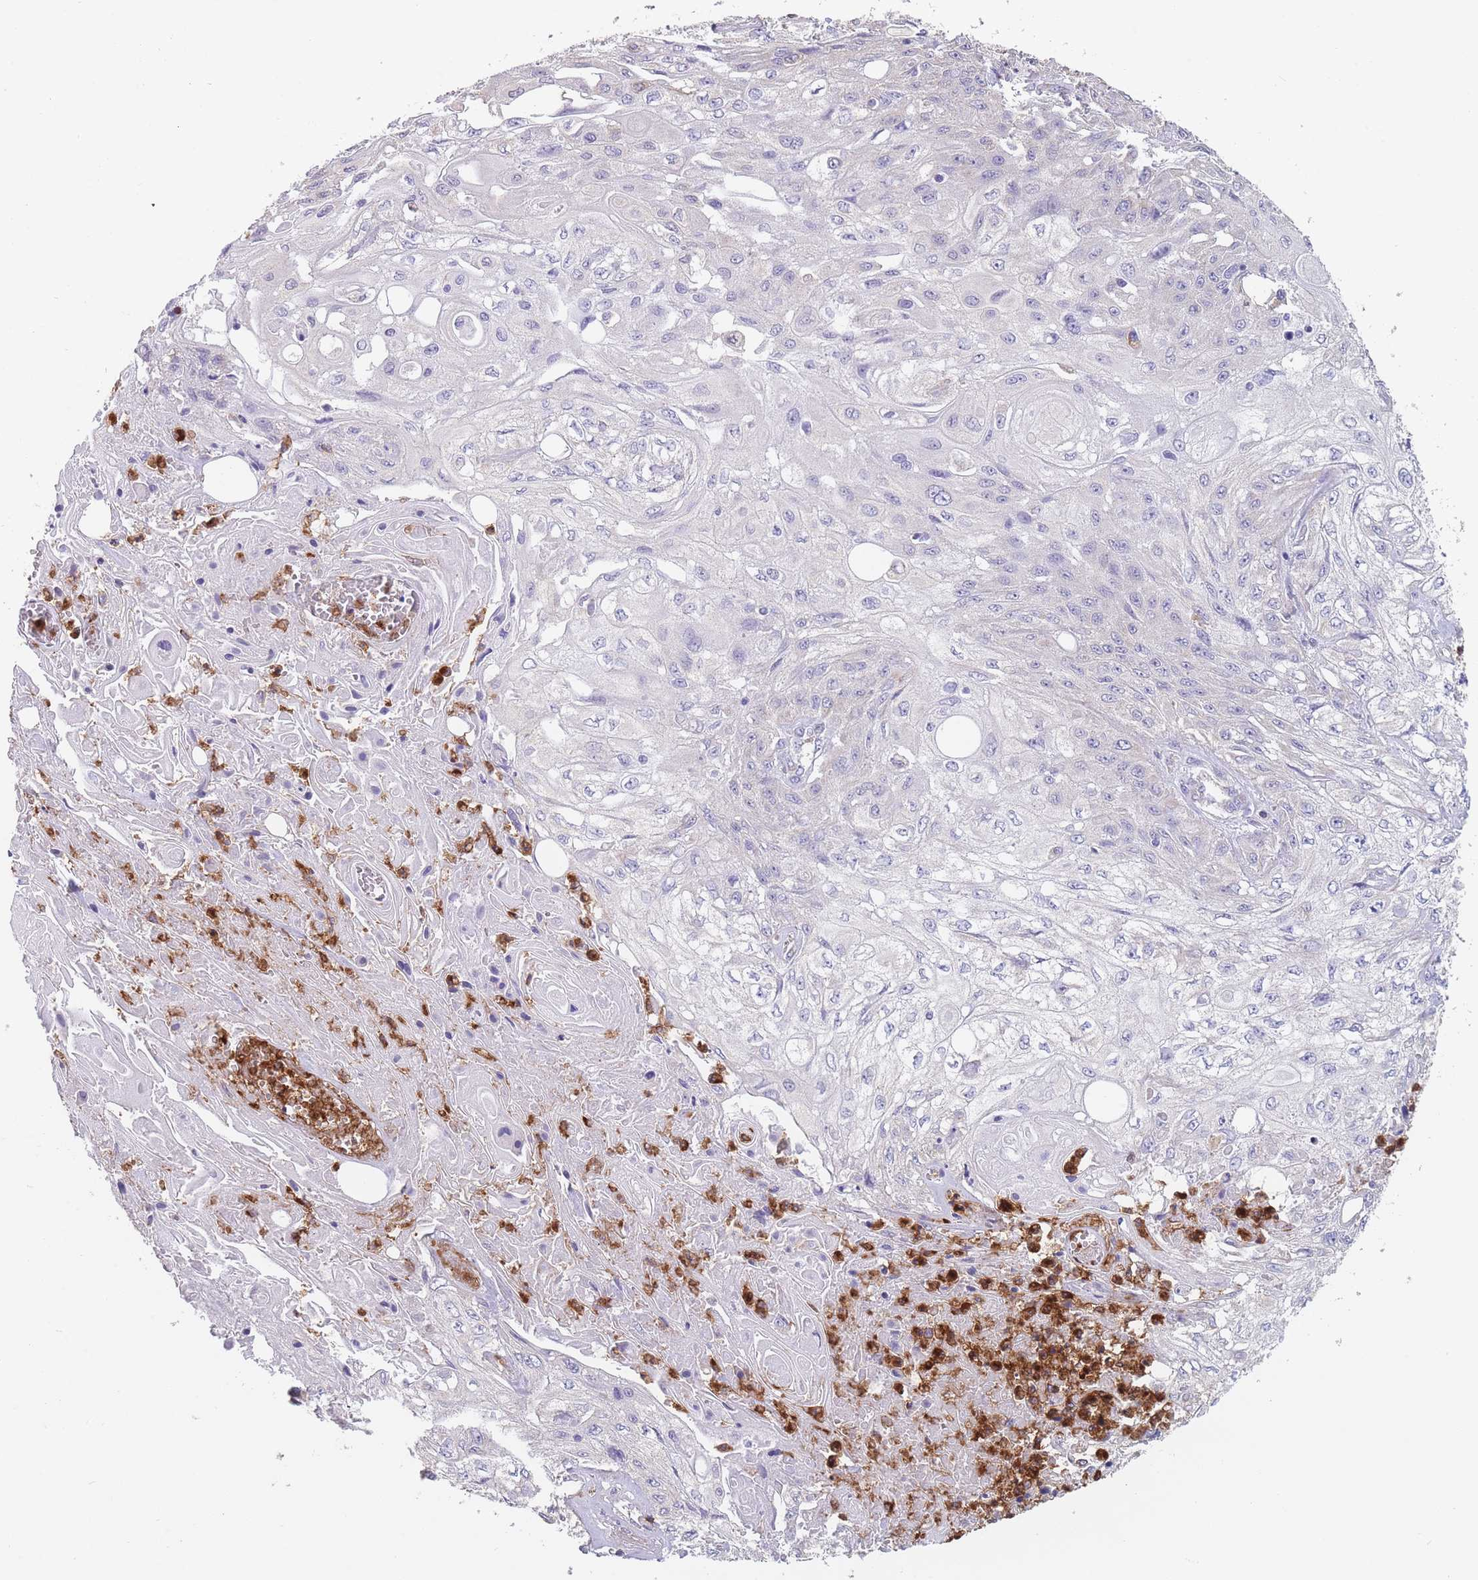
{"staining": {"intensity": "negative", "quantity": "none", "location": "none"}, "tissue": "skin cancer", "cell_type": "Tumor cells", "image_type": "cancer", "snomed": [{"axis": "morphology", "description": "Squamous cell carcinoma, NOS"}, {"axis": "morphology", "description": "Squamous cell carcinoma, metastatic, NOS"}, {"axis": "topography", "description": "Skin"}, {"axis": "topography", "description": "Lymph node"}], "caption": "Skin metastatic squamous cell carcinoma stained for a protein using immunohistochemistry (IHC) demonstrates no positivity tumor cells.", "gene": "CLEC12A", "patient": {"sex": "male", "age": 75}}